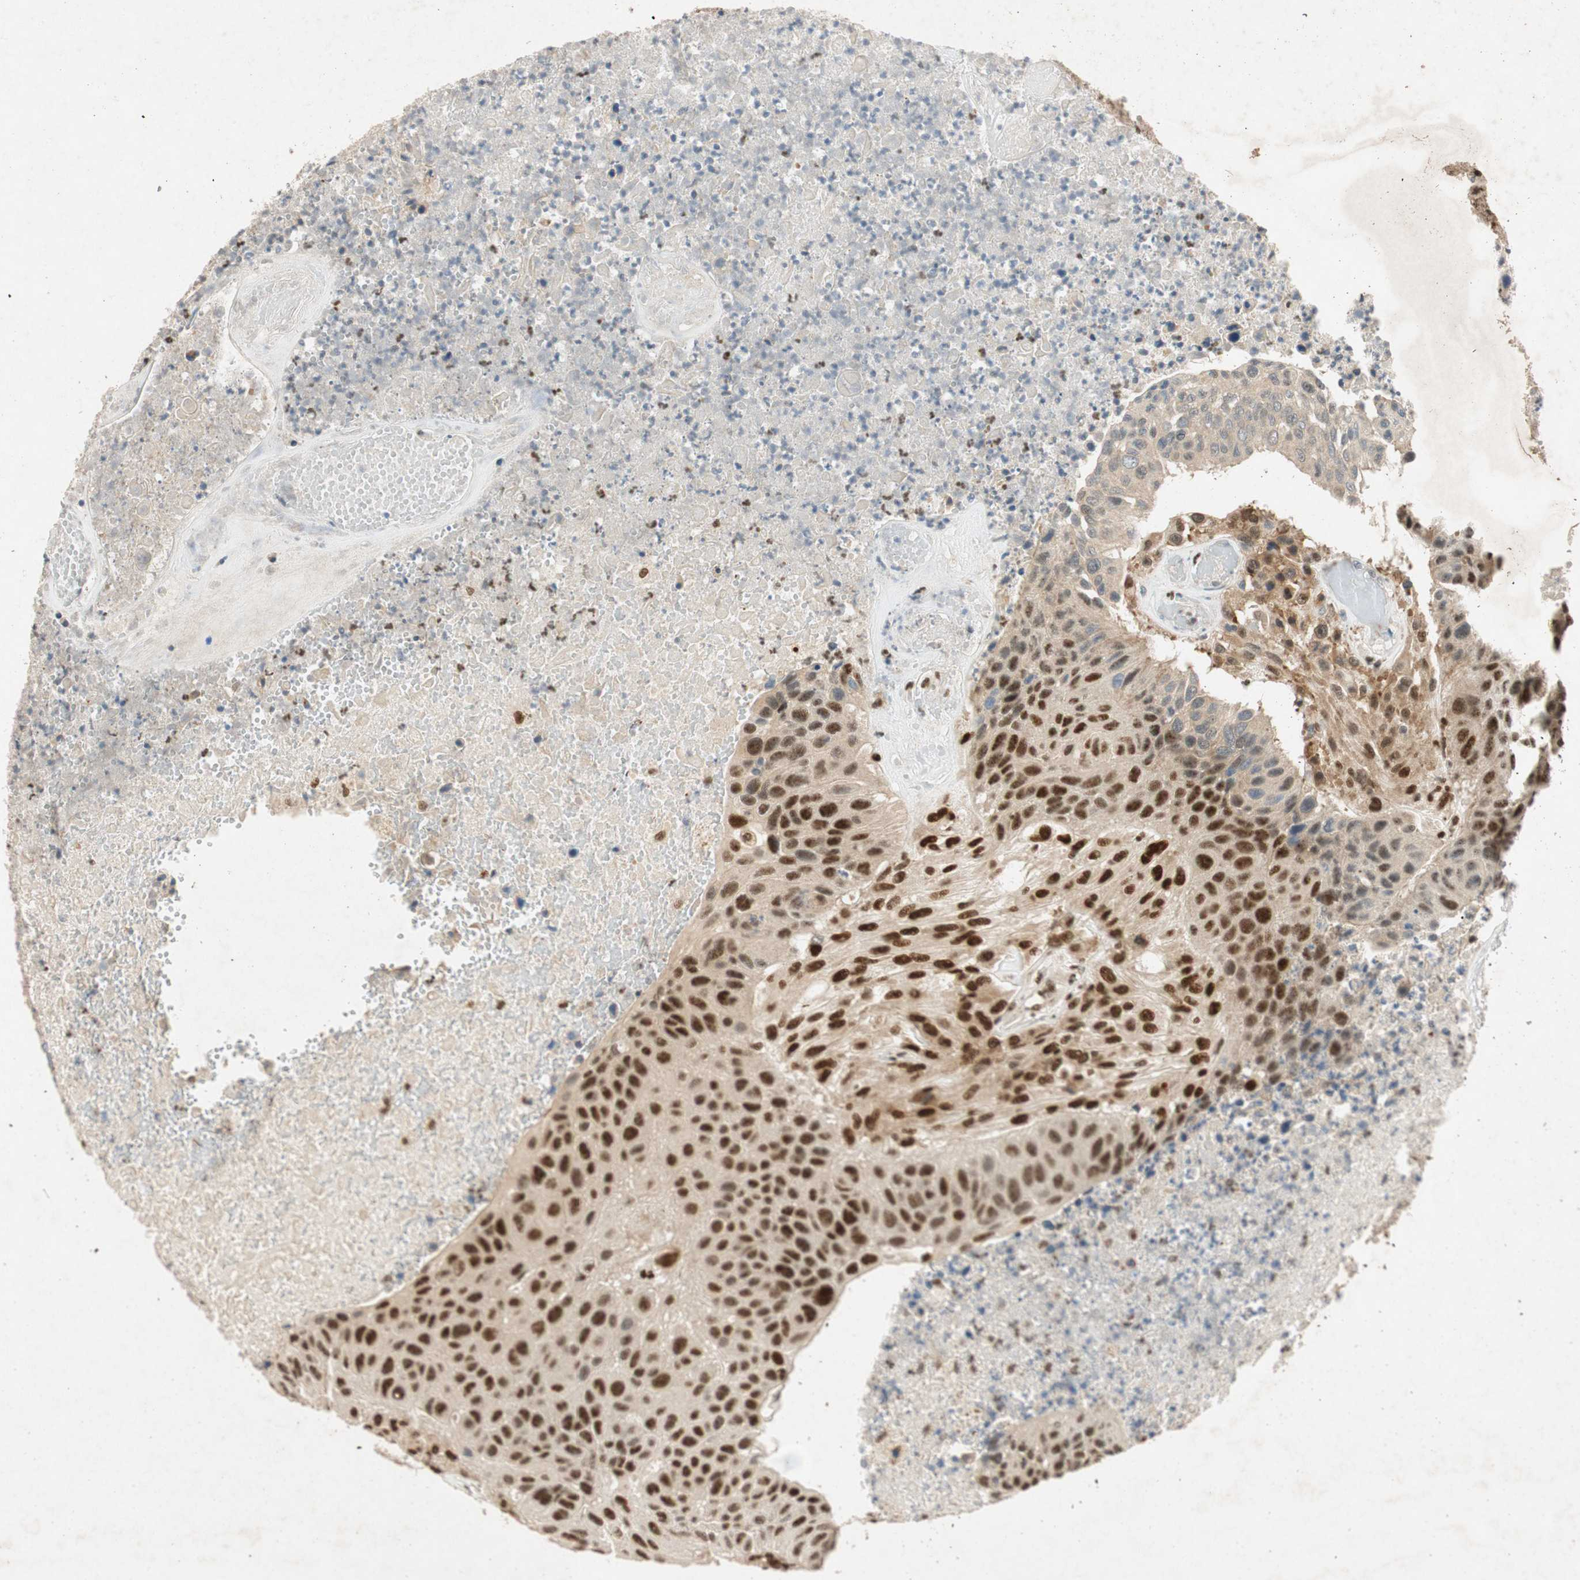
{"staining": {"intensity": "strong", "quantity": ">75%", "location": "nuclear"}, "tissue": "urothelial cancer", "cell_type": "Tumor cells", "image_type": "cancer", "snomed": [{"axis": "morphology", "description": "Urothelial carcinoma, High grade"}, {"axis": "topography", "description": "Urinary bladder"}], "caption": "DAB immunohistochemical staining of high-grade urothelial carcinoma demonstrates strong nuclear protein expression in approximately >75% of tumor cells.", "gene": "NCBP3", "patient": {"sex": "male", "age": 66}}